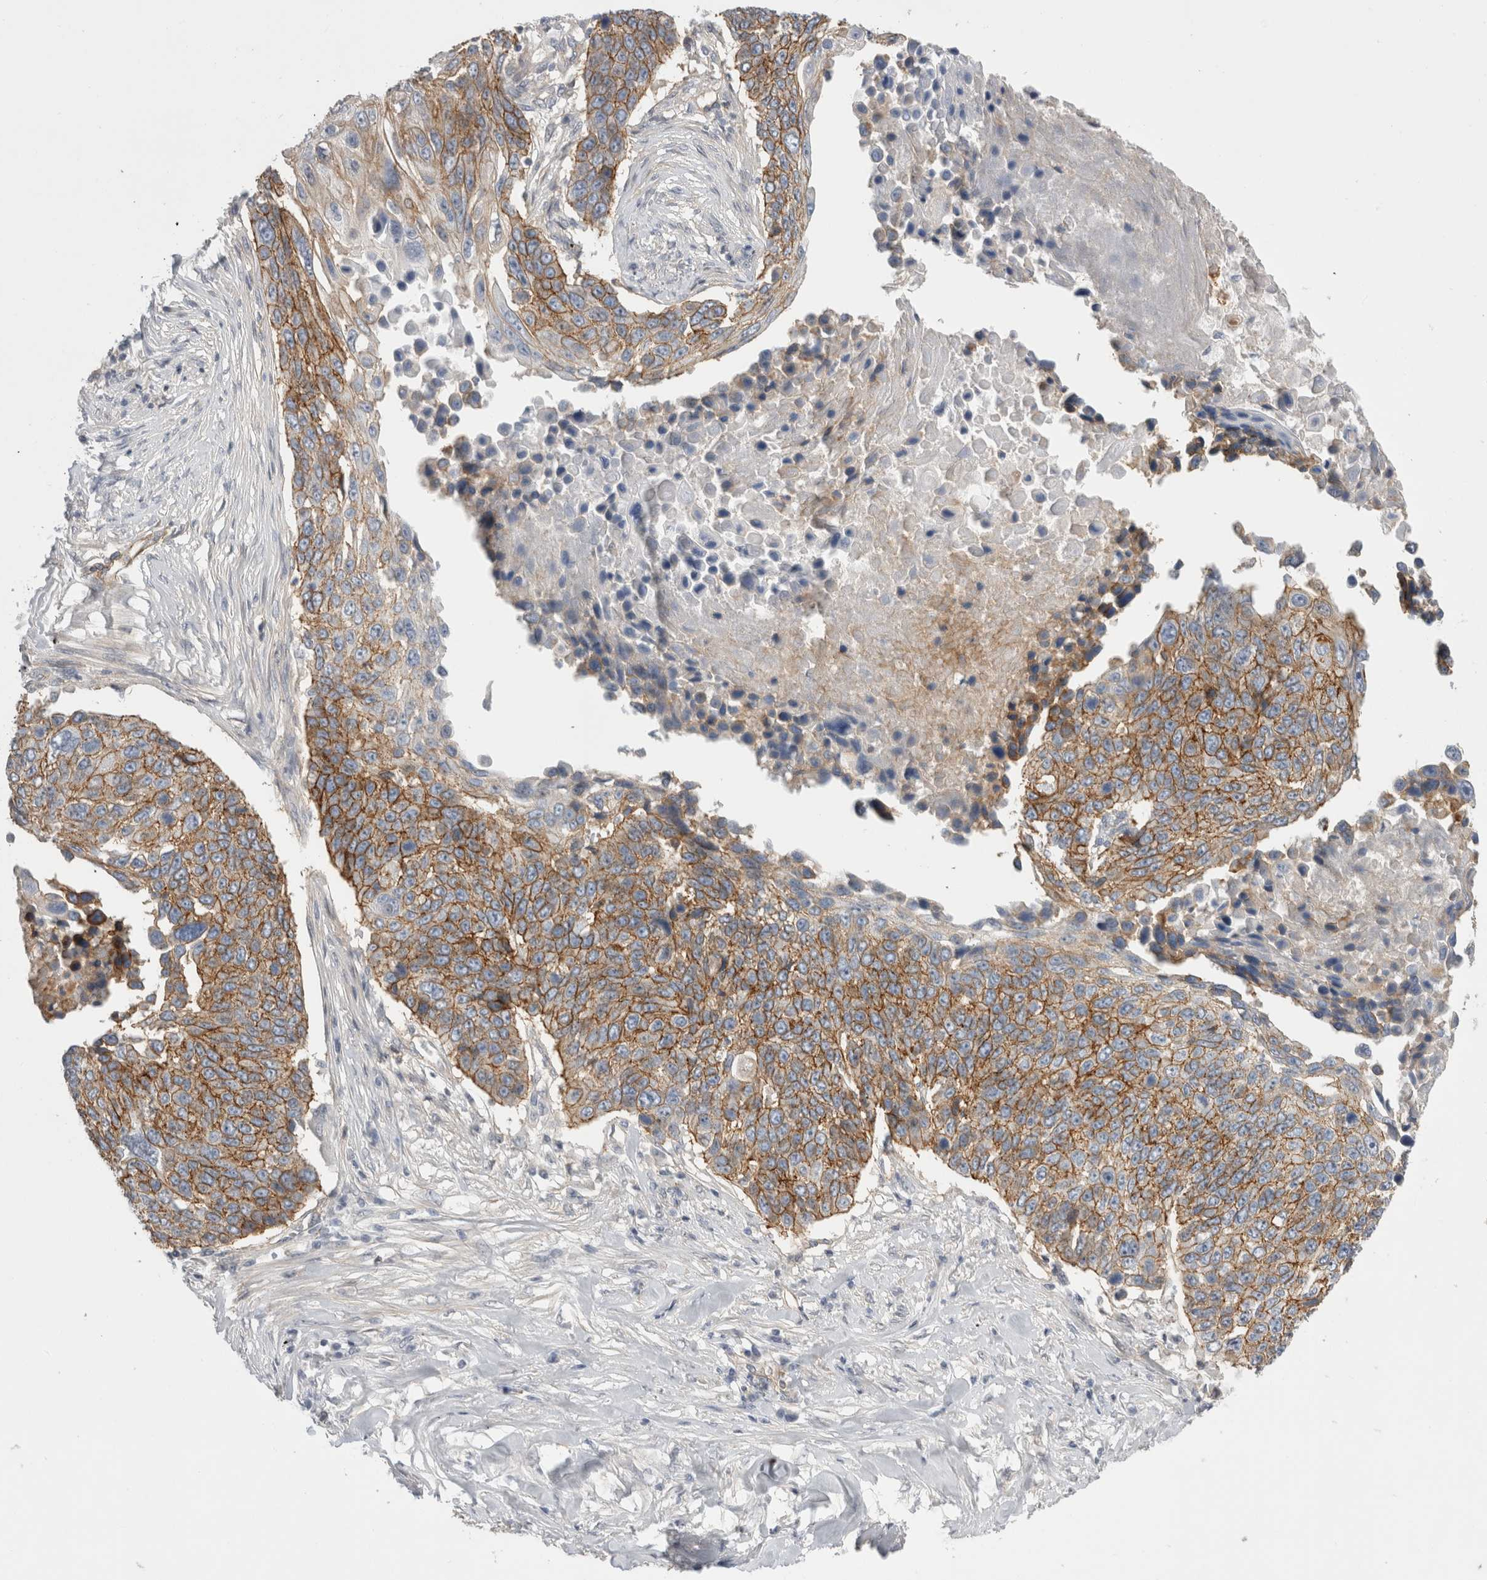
{"staining": {"intensity": "moderate", "quantity": ">75%", "location": "cytoplasmic/membranous"}, "tissue": "lung cancer", "cell_type": "Tumor cells", "image_type": "cancer", "snomed": [{"axis": "morphology", "description": "Squamous cell carcinoma, NOS"}, {"axis": "topography", "description": "Lung"}], "caption": "DAB (3,3'-diaminobenzidine) immunohistochemical staining of squamous cell carcinoma (lung) exhibits moderate cytoplasmic/membranous protein positivity in approximately >75% of tumor cells.", "gene": "VANGL1", "patient": {"sex": "male", "age": 66}}